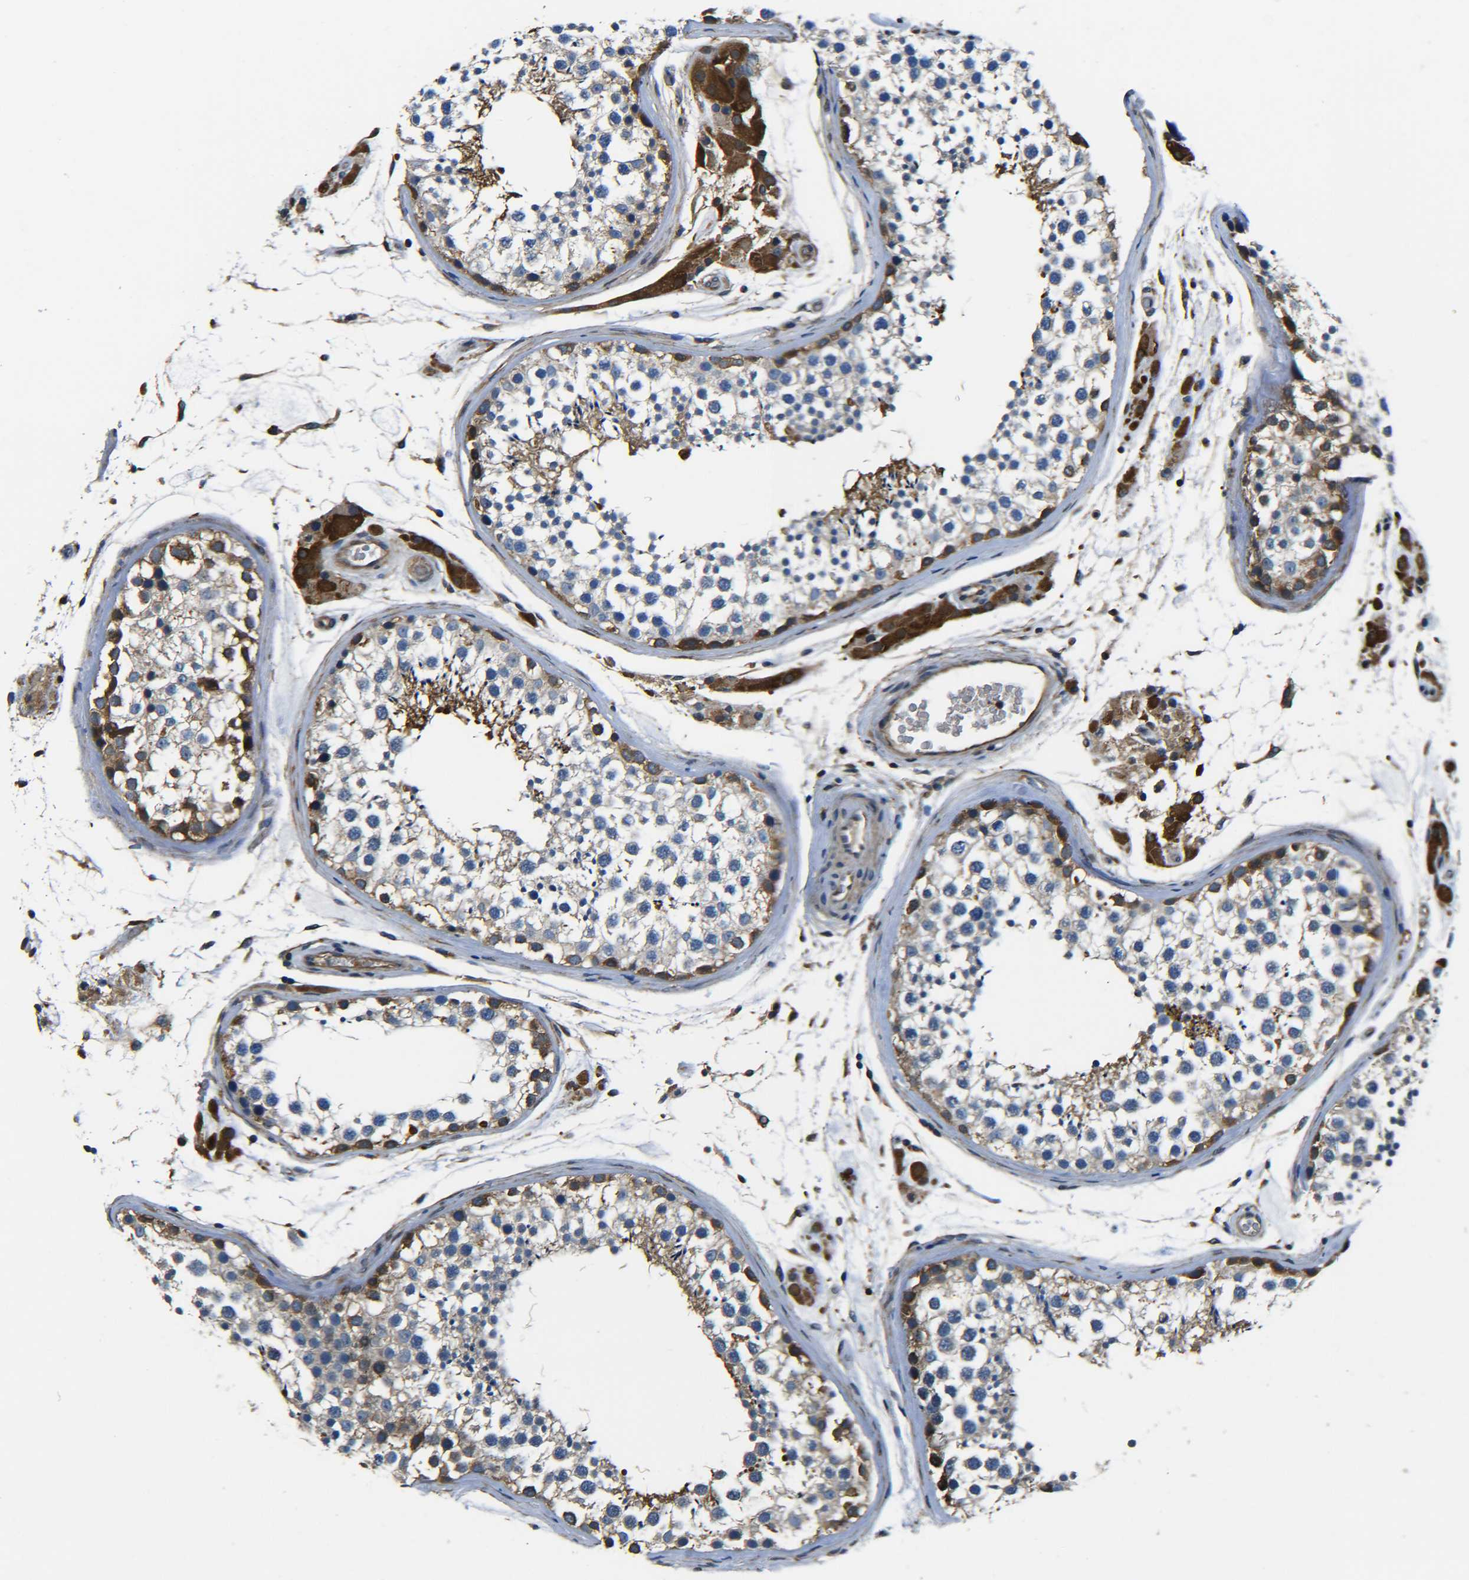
{"staining": {"intensity": "moderate", "quantity": "25%-75%", "location": "cytoplasmic/membranous"}, "tissue": "testis", "cell_type": "Cells in seminiferous ducts", "image_type": "normal", "snomed": [{"axis": "morphology", "description": "Normal tissue, NOS"}, {"axis": "topography", "description": "Testis"}], "caption": "An immunohistochemistry histopathology image of normal tissue is shown. Protein staining in brown highlights moderate cytoplasmic/membranous positivity in testis within cells in seminiferous ducts.", "gene": "PREB", "patient": {"sex": "male", "age": 46}}